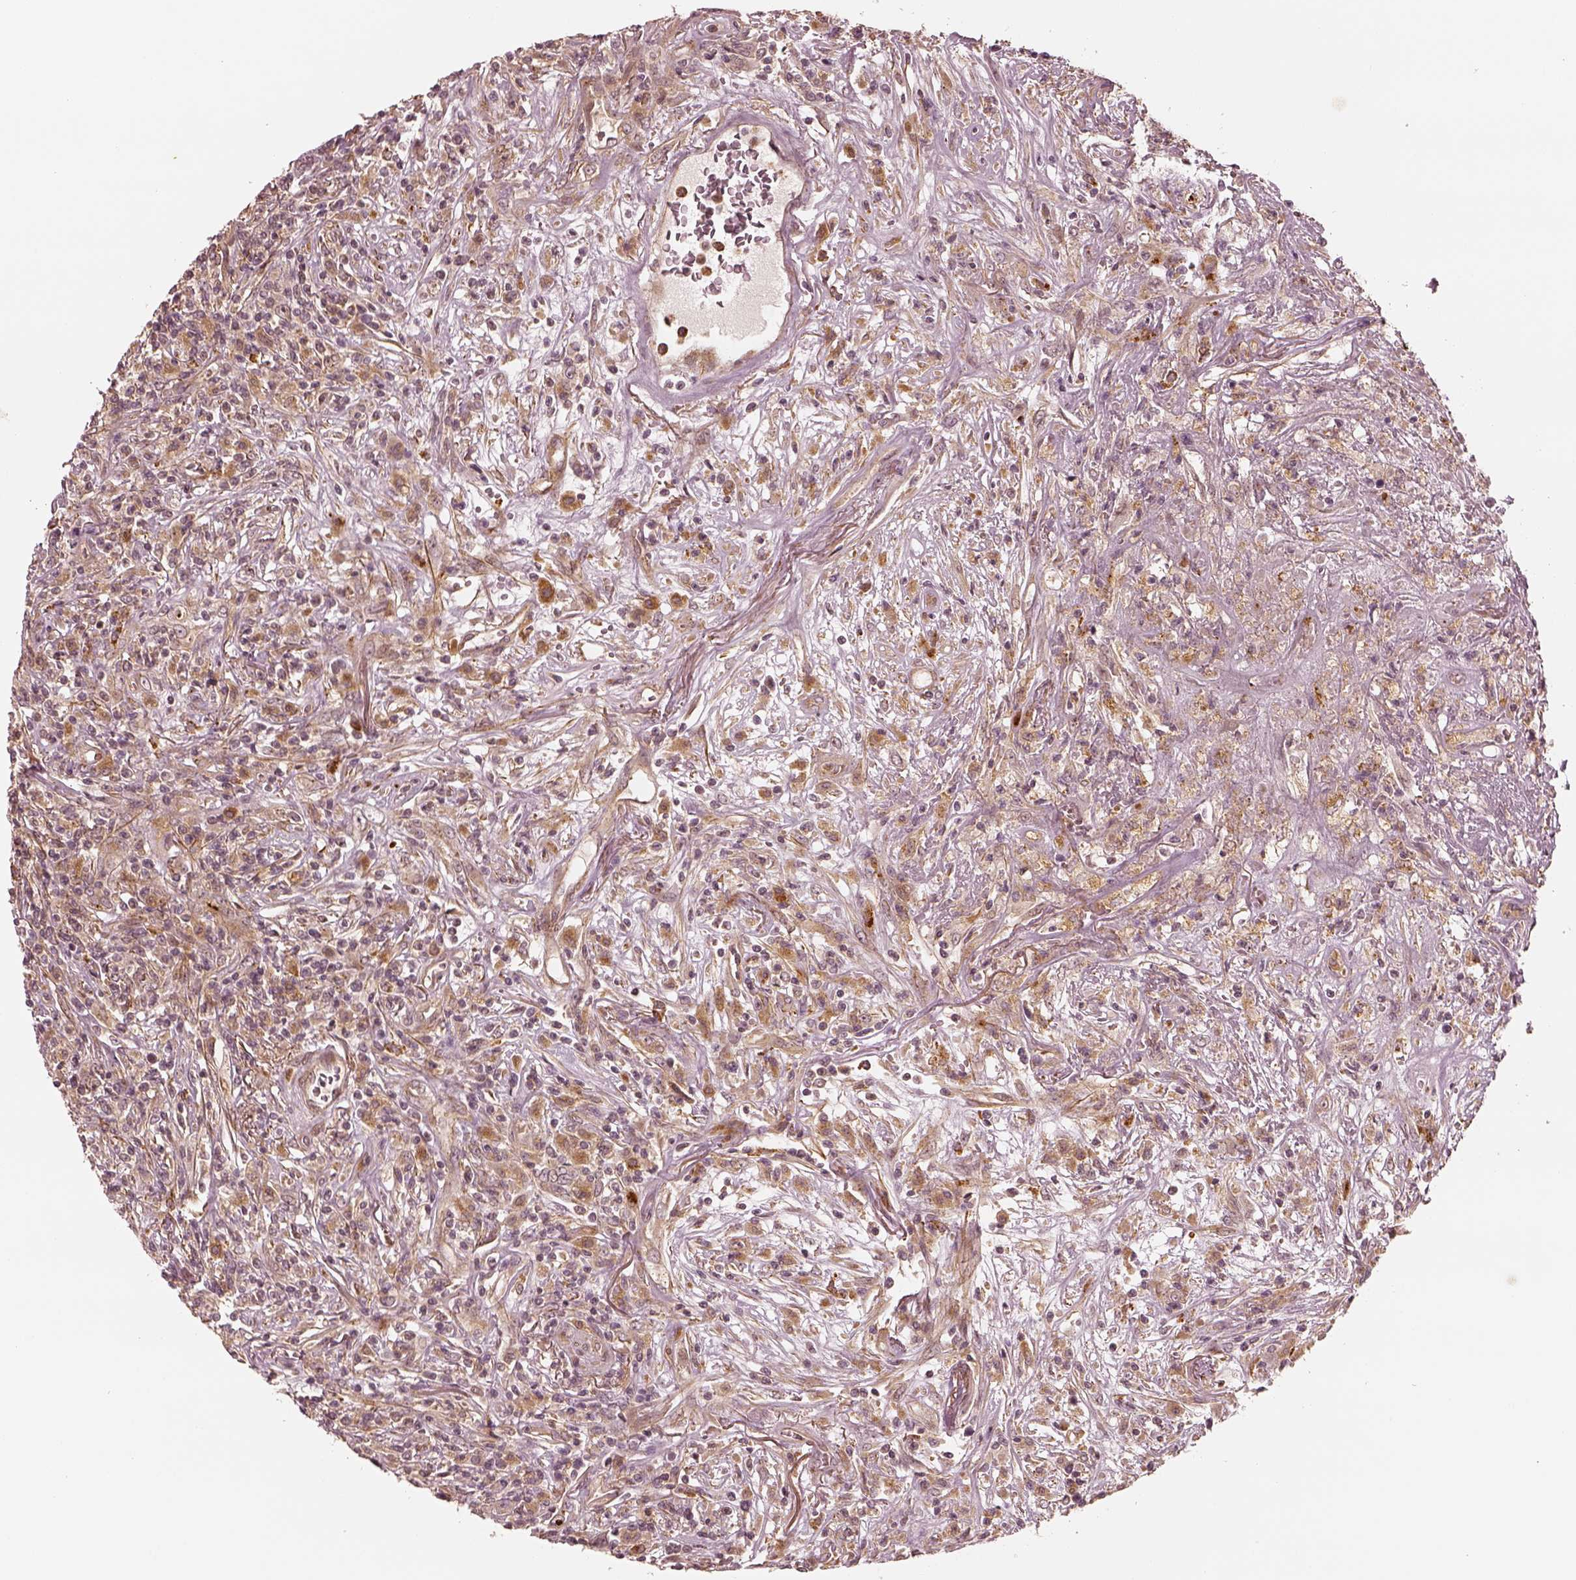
{"staining": {"intensity": "weak", "quantity": ">75%", "location": "cytoplasmic/membranous"}, "tissue": "lymphoma", "cell_type": "Tumor cells", "image_type": "cancer", "snomed": [{"axis": "morphology", "description": "Malignant lymphoma, non-Hodgkin's type, High grade"}, {"axis": "topography", "description": "Lung"}], "caption": "The micrograph shows immunohistochemical staining of lymphoma. There is weak cytoplasmic/membranous staining is appreciated in about >75% of tumor cells.", "gene": "SLC12A9", "patient": {"sex": "male", "age": 79}}